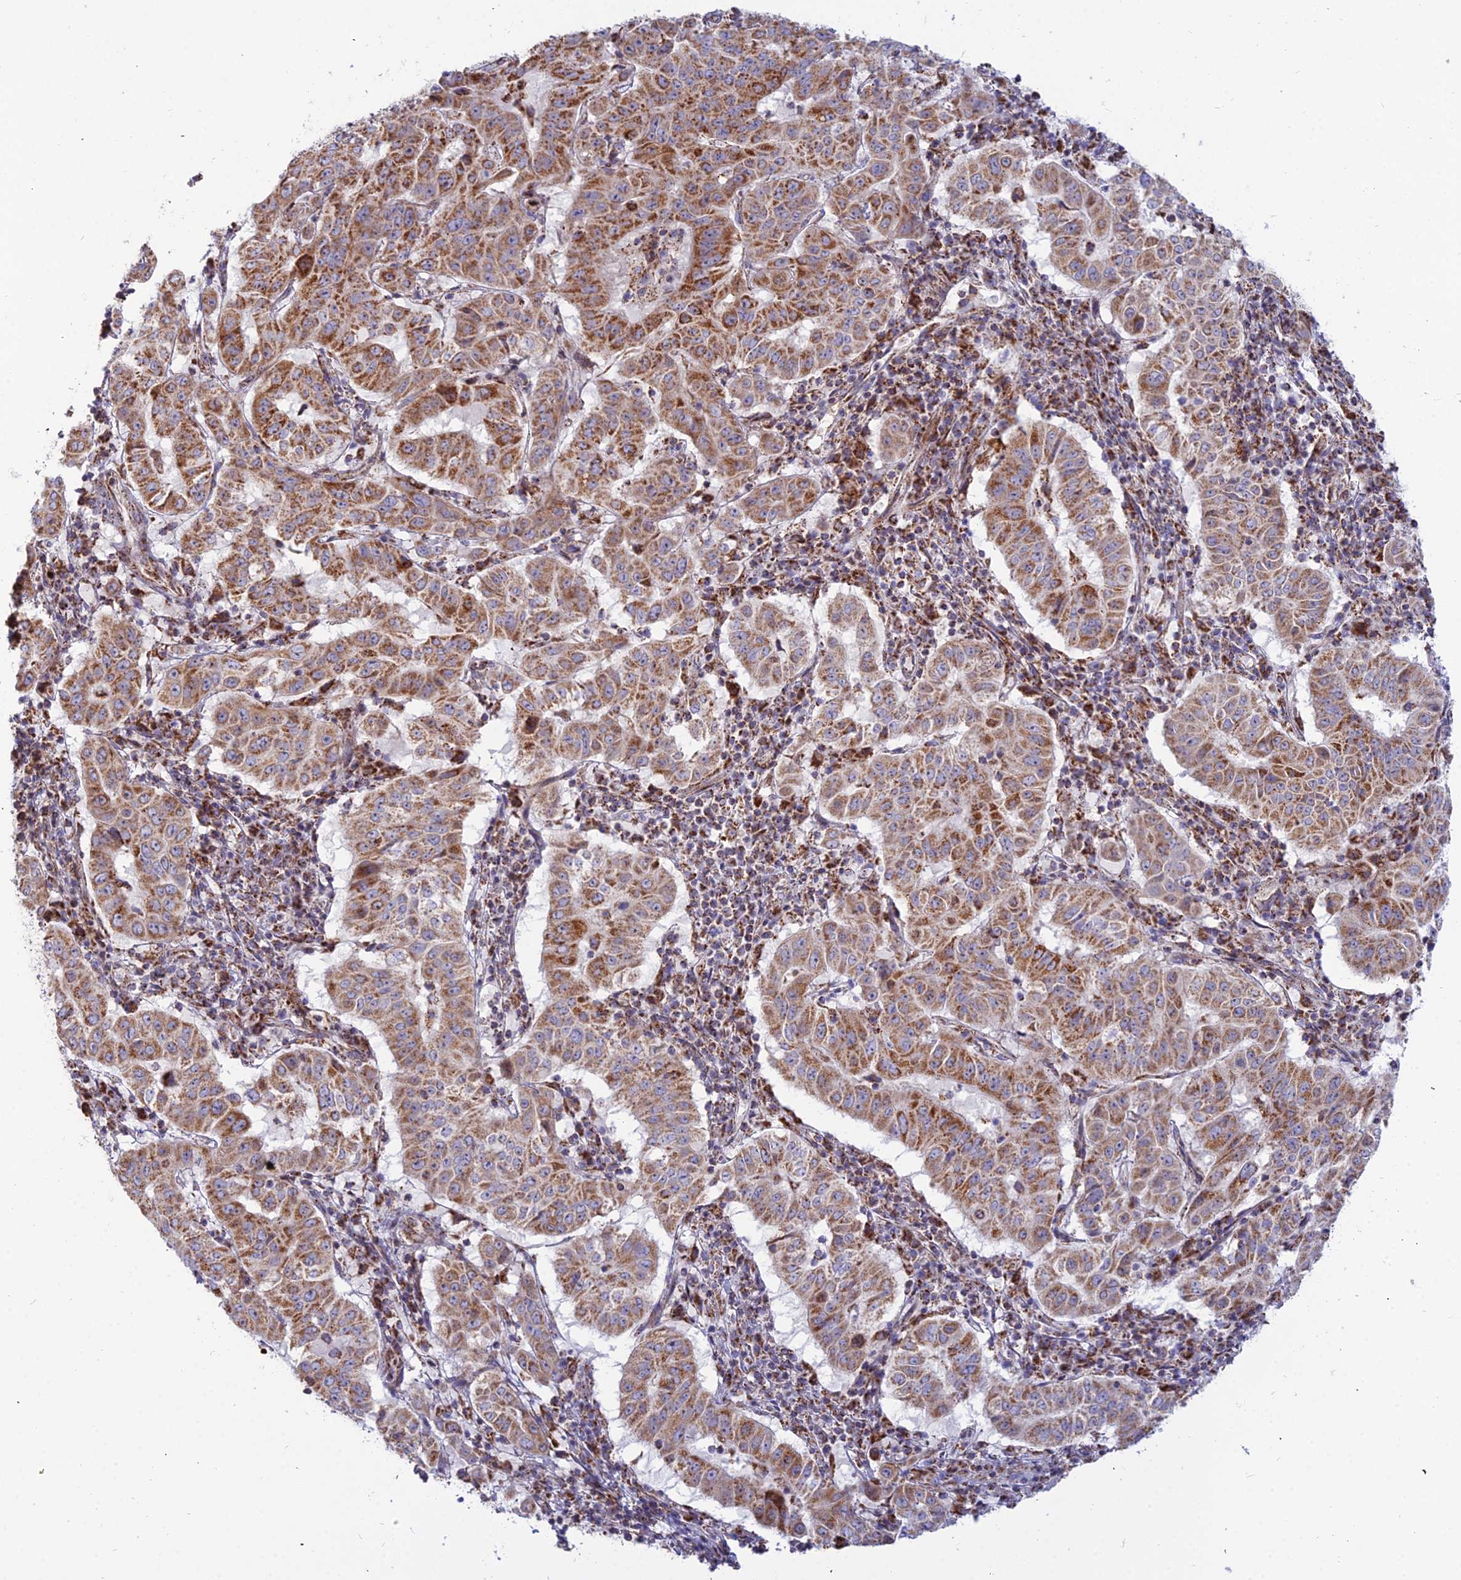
{"staining": {"intensity": "strong", "quantity": ">75%", "location": "cytoplasmic/membranous"}, "tissue": "pancreatic cancer", "cell_type": "Tumor cells", "image_type": "cancer", "snomed": [{"axis": "morphology", "description": "Adenocarcinoma, NOS"}, {"axis": "topography", "description": "Pancreas"}], "caption": "Pancreatic cancer tissue exhibits strong cytoplasmic/membranous expression in approximately >75% of tumor cells", "gene": "SLC35F4", "patient": {"sex": "male", "age": 63}}